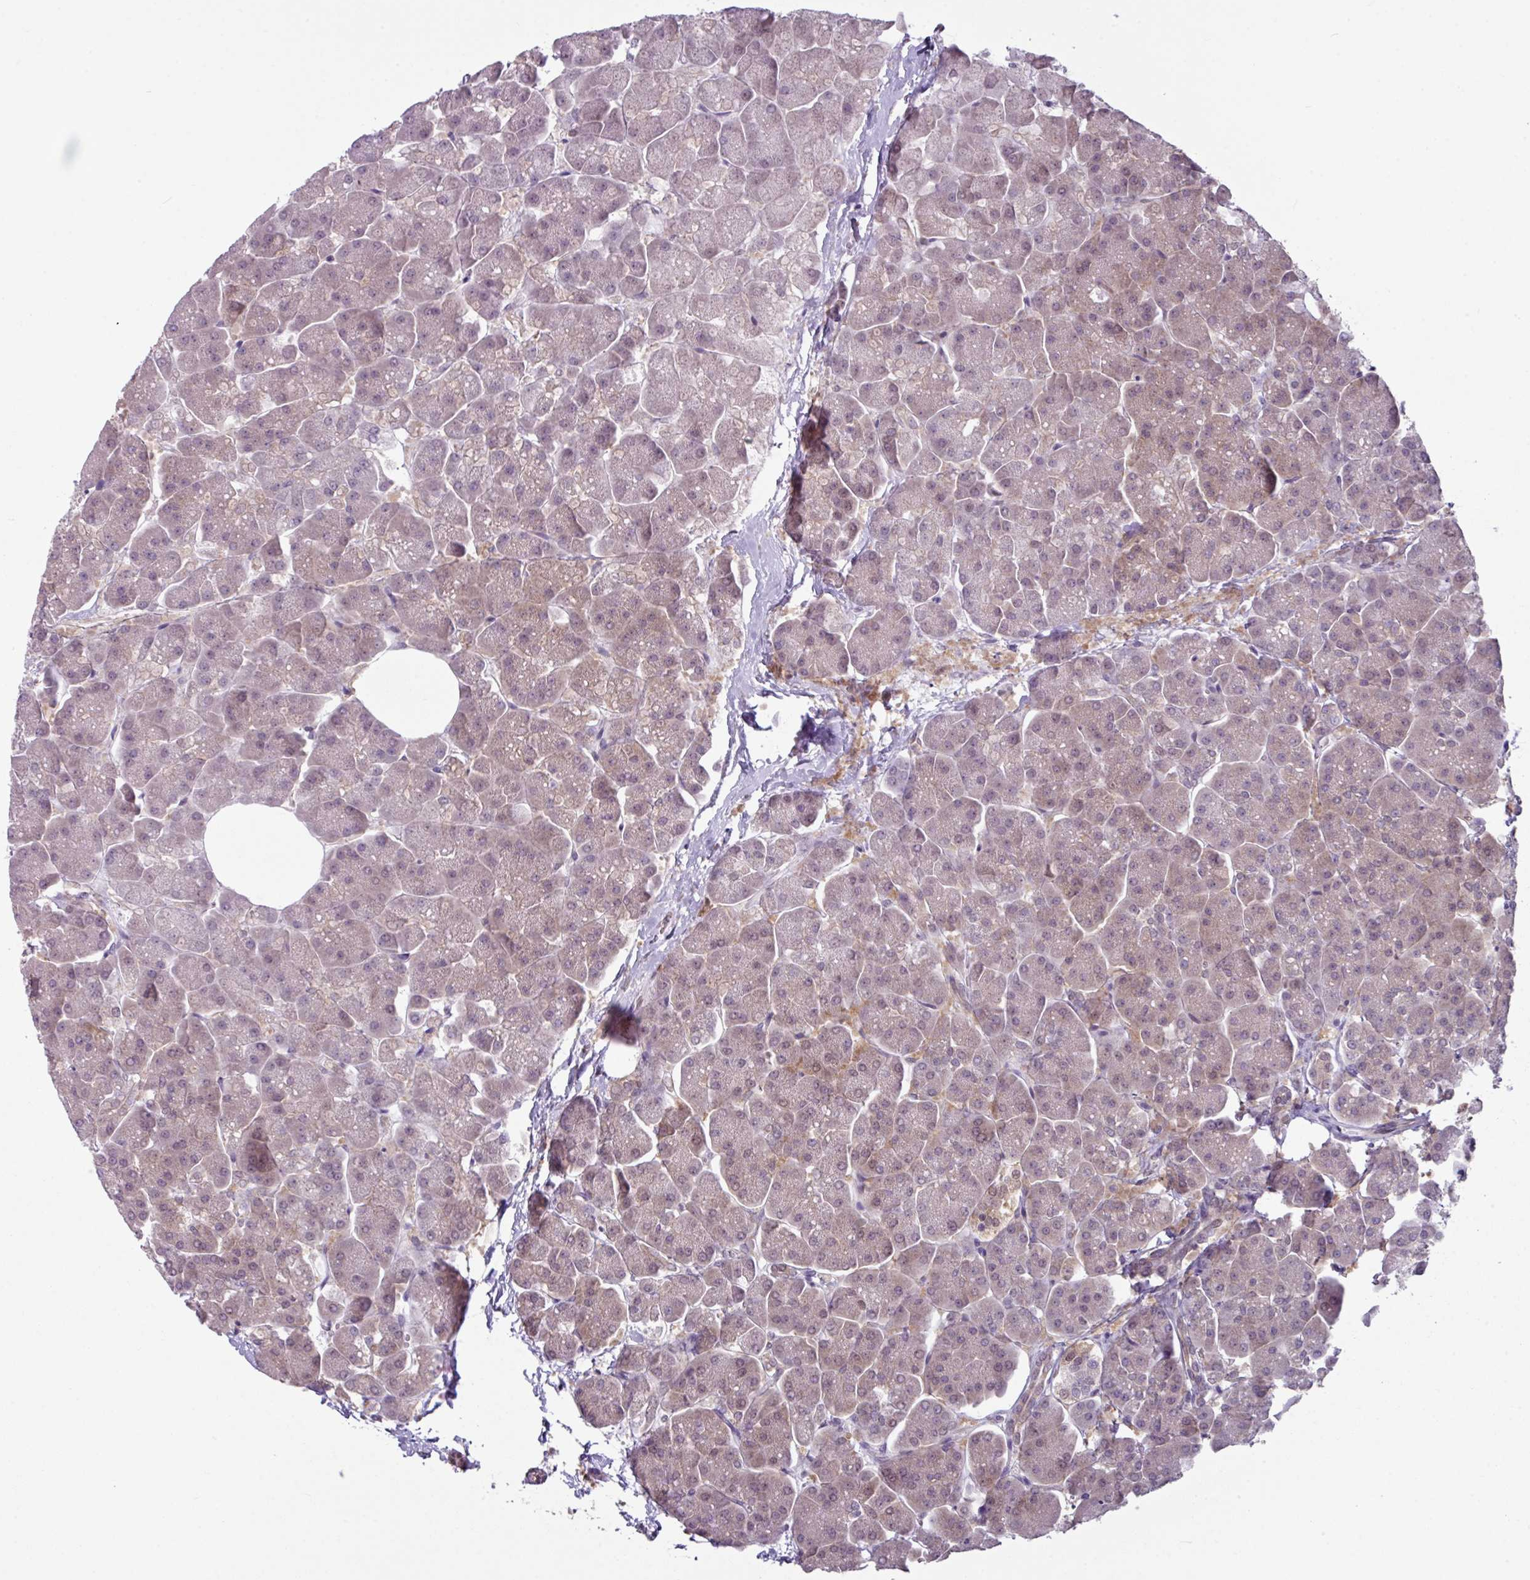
{"staining": {"intensity": "moderate", "quantity": "25%-75%", "location": "cytoplasmic/membranous"}, "tissue": "pancreas", "cell_type": "Exocrine glandular cells", "image_type": "normal", "snomed": [{"axis": "morphology", "description": "Normal tissue, NOS"}, {"axis": "topography", "description": "Pancreas"}, {"axis": "topography", "description": "Peripheral nerve tissue"}], "caption": "High-magnification brightfield microscopy of unremarkable pancreas stained with DAB (brown) and counterstained with hematoxylin (blue). exocrine glandular cells exhibit moderate cytoplasmic/membranous positivity is identified in about25%-75% of cells. (DAB (3,3'-diaminobenzidine) IHC, brown staining for protein, blue staining for nuclei).", "gene": "TTLL12", "patient": {"sex": "male", "age": 54}}